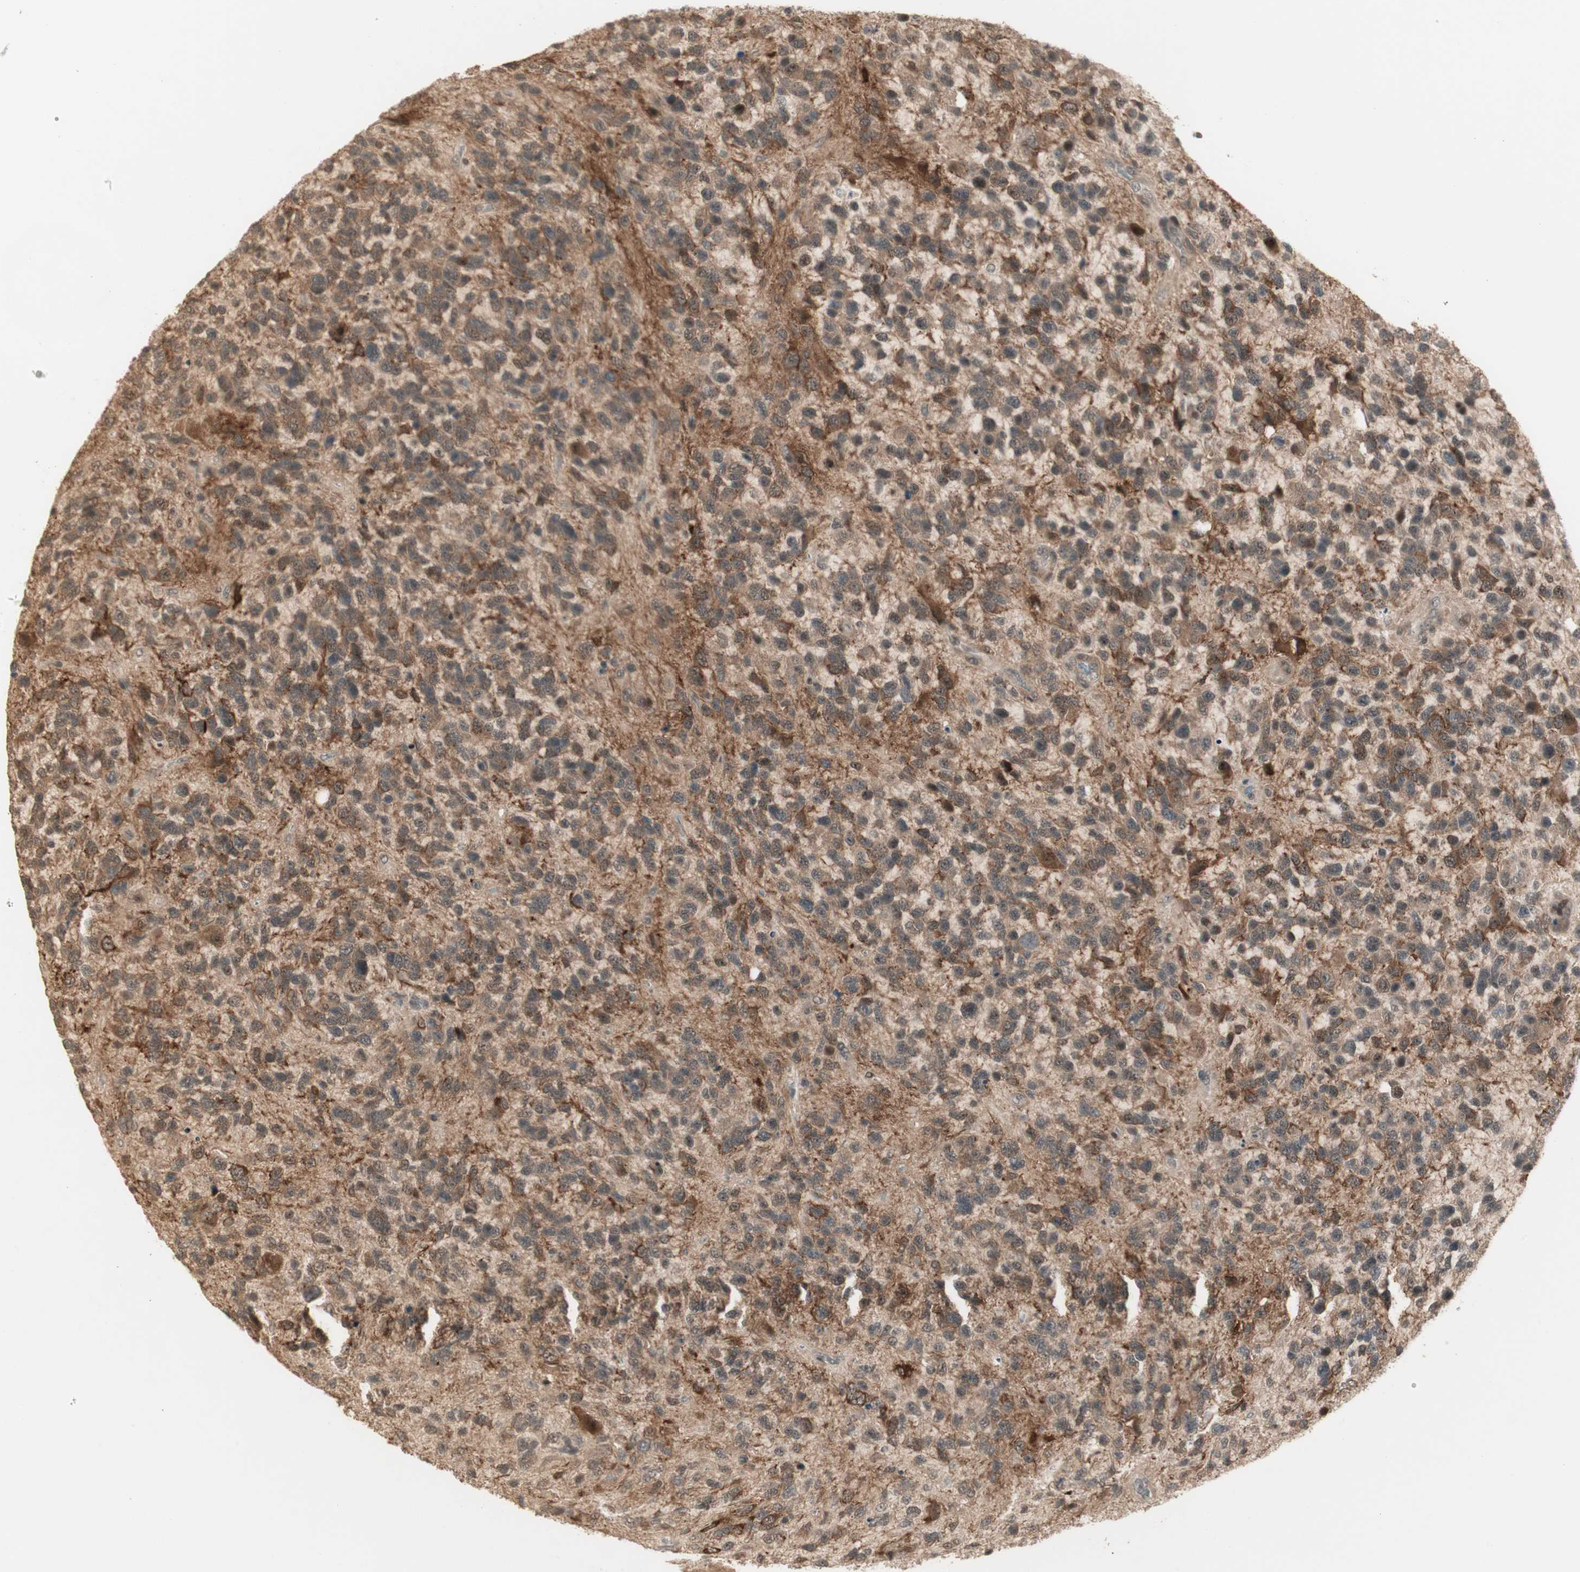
{"staining": {"intensity": "moderate", "quantity": ">75%", "location": "cytoplasmic/membranous,nuclear"}, "tissue": "glioma", "cell_type": "Tumor cells", "image_type": "cancer", "snomed": [{"axis": "morphology", "description": "Glioma, malignant, High grade"}, {"axis": "topography", "description": "Brain"}], "caption": "The histopathology image demonstrates a brown stain indicating the presence of a protein in the cytoplasmic/membranous and nuclear of tumor cells in malignant glioma (high-grade). The staining was performed using DAB to visualize the protein expression in brown, while the nuclei were stained in blue with hematoxylin (Magnification: 20x).", "gene": "ZSCAN31", "patient": {"sex": "female", "age": 58}}